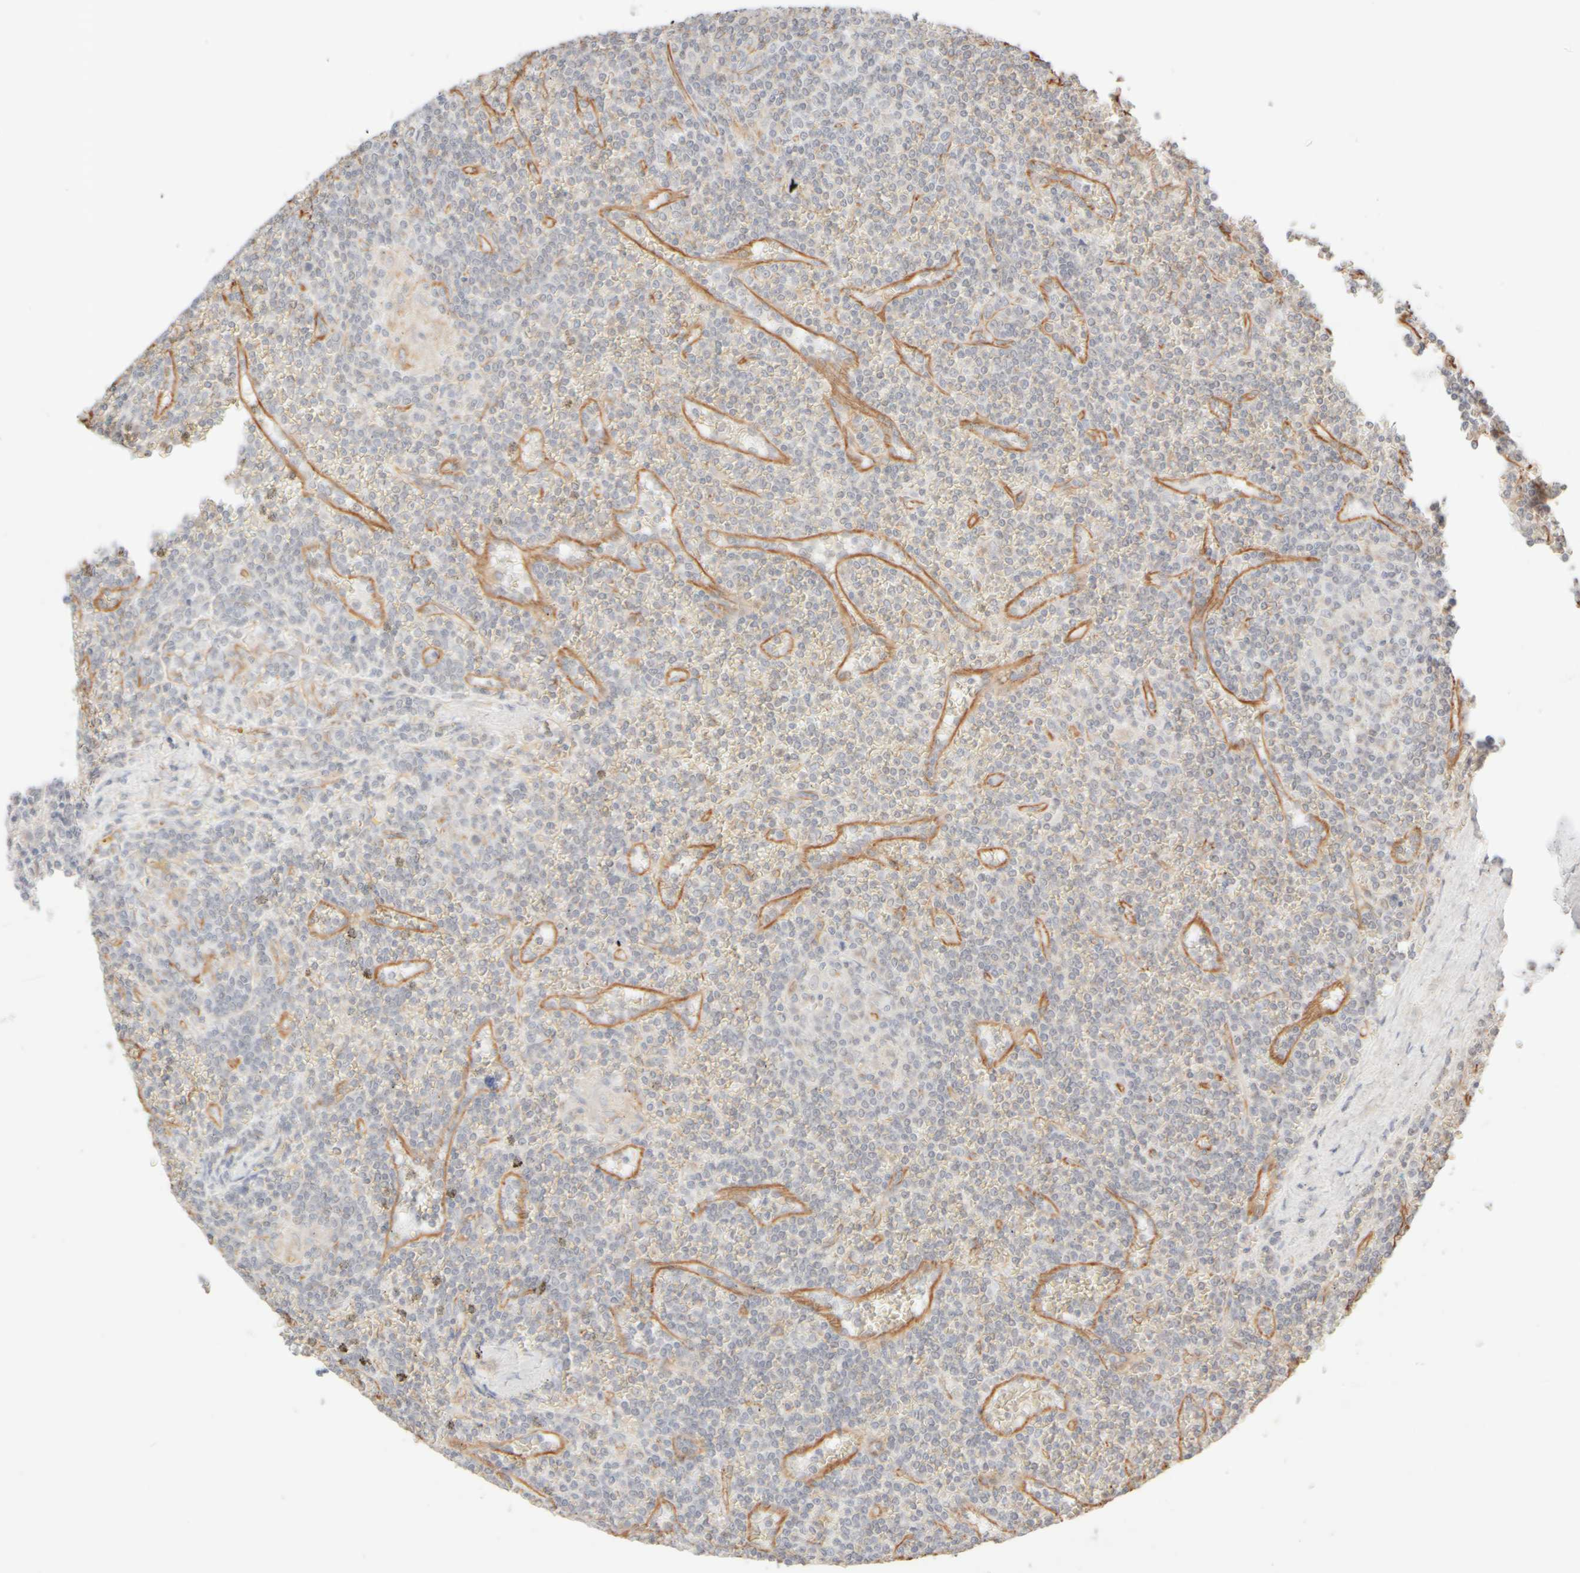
{"staining": {"intensity": "negative", "quantity": "none", "location": "none"}, "tissue": "lymphoma", "cell_type": "Tumor cells", "image_type": "cancer", "snomed": [{"axis": "morphology", "description": "Malignant lymphoma, non-Hodgkin's type, Low grade"}, {"axis": "topography", "description": "Spleen"}], "caption": "This is an IHC histopathology image of human lymphoma. There is no expression in tumor cells.", "gene": "KRT15", "patient": {"sex": "female", "age": 19}}